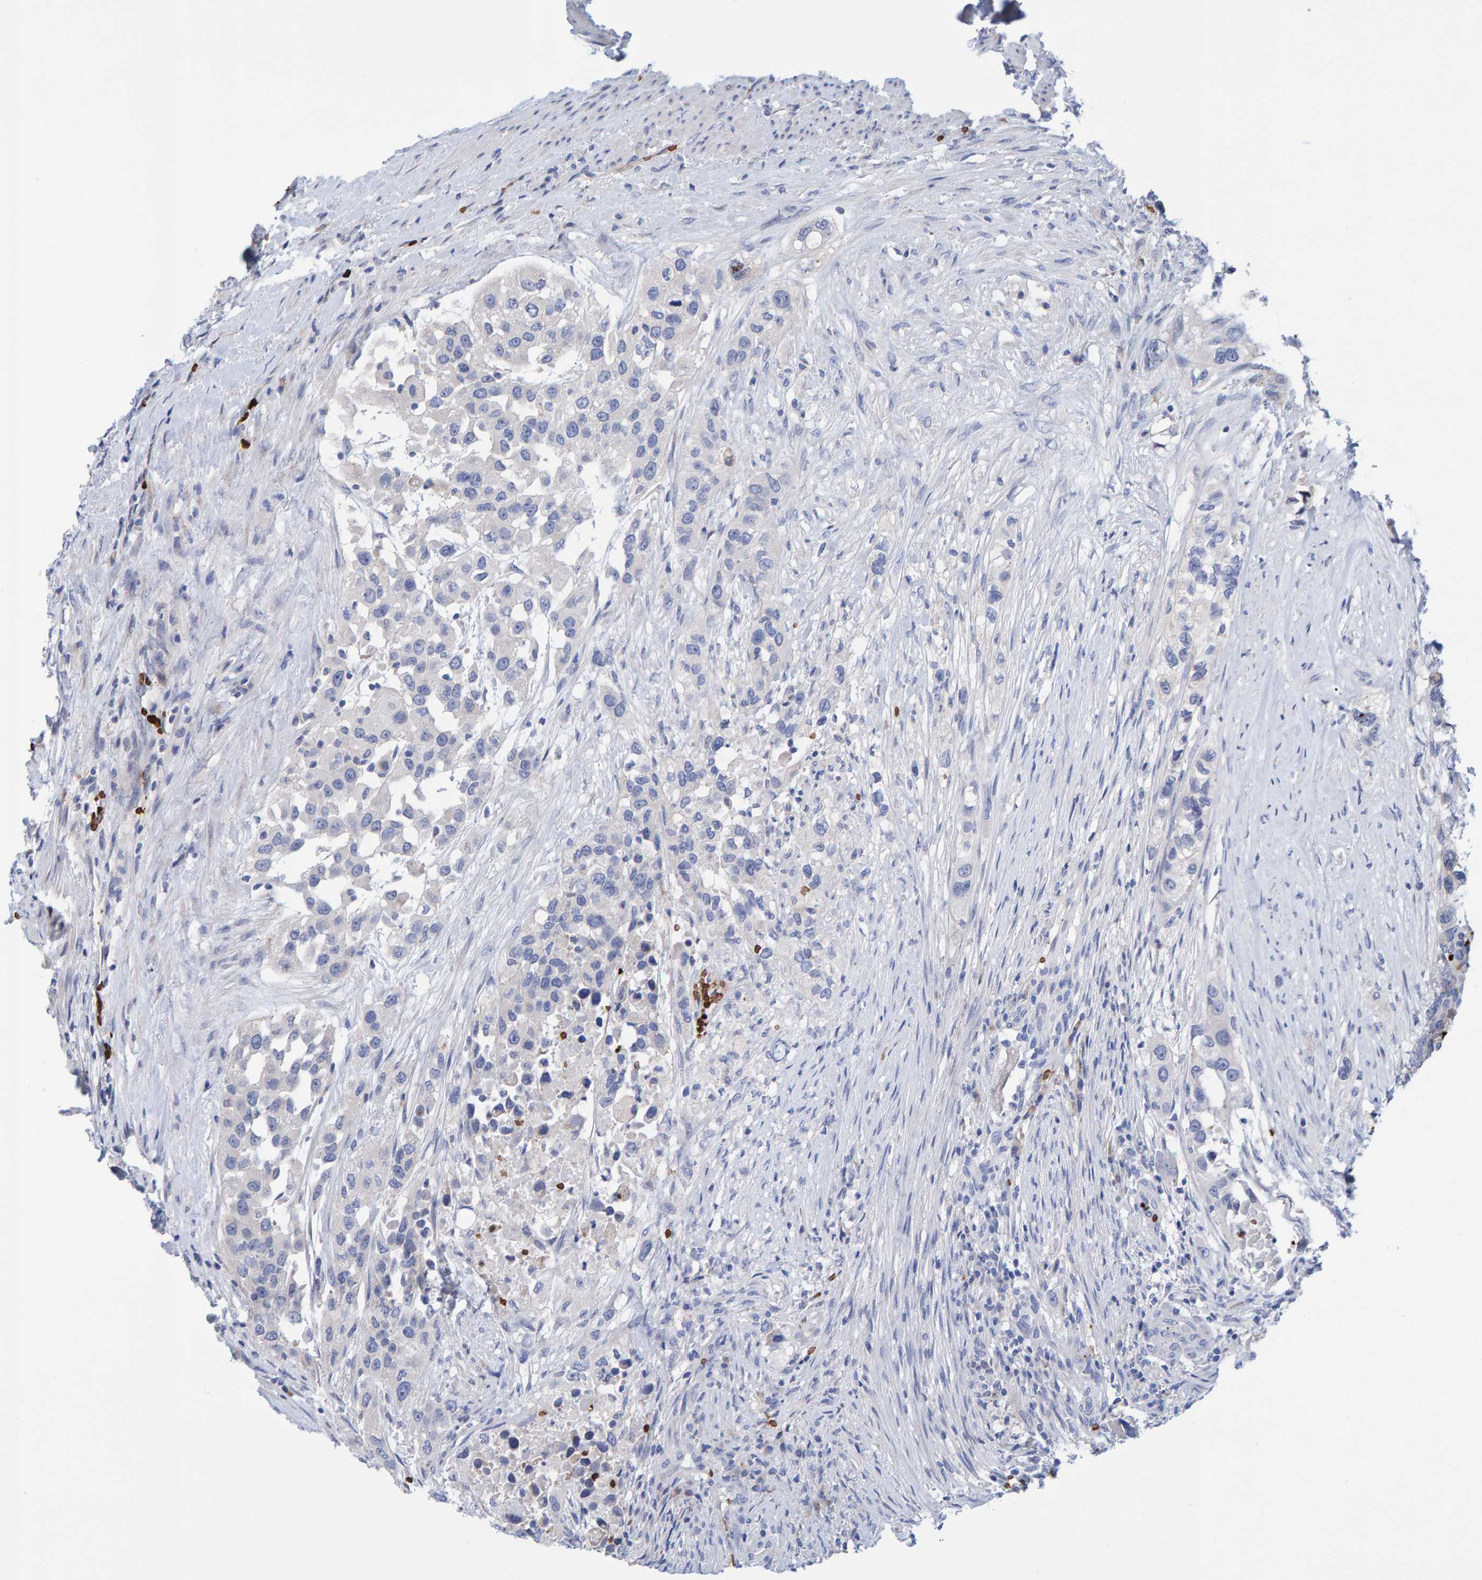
{"staining": {"intensity": "negative", "quantity": "none", "location": "none"}, "tissue": "urothelial cancer", "cell_type": "Tumor cells", "image_type": "cancer", "snomed": [{"axis": "morphology", "description": "Urothelial carcinoma, High grade"}, {"axis": "topography", "description": "Urinary bladder"}], "caption": "This is an immunohistochemistry (IHC) histopathology image of urothelial cancer. There is no expression in tumor cells.", "gene": "VPS9D1", "patient": {"sex": "female", "age": 80}}